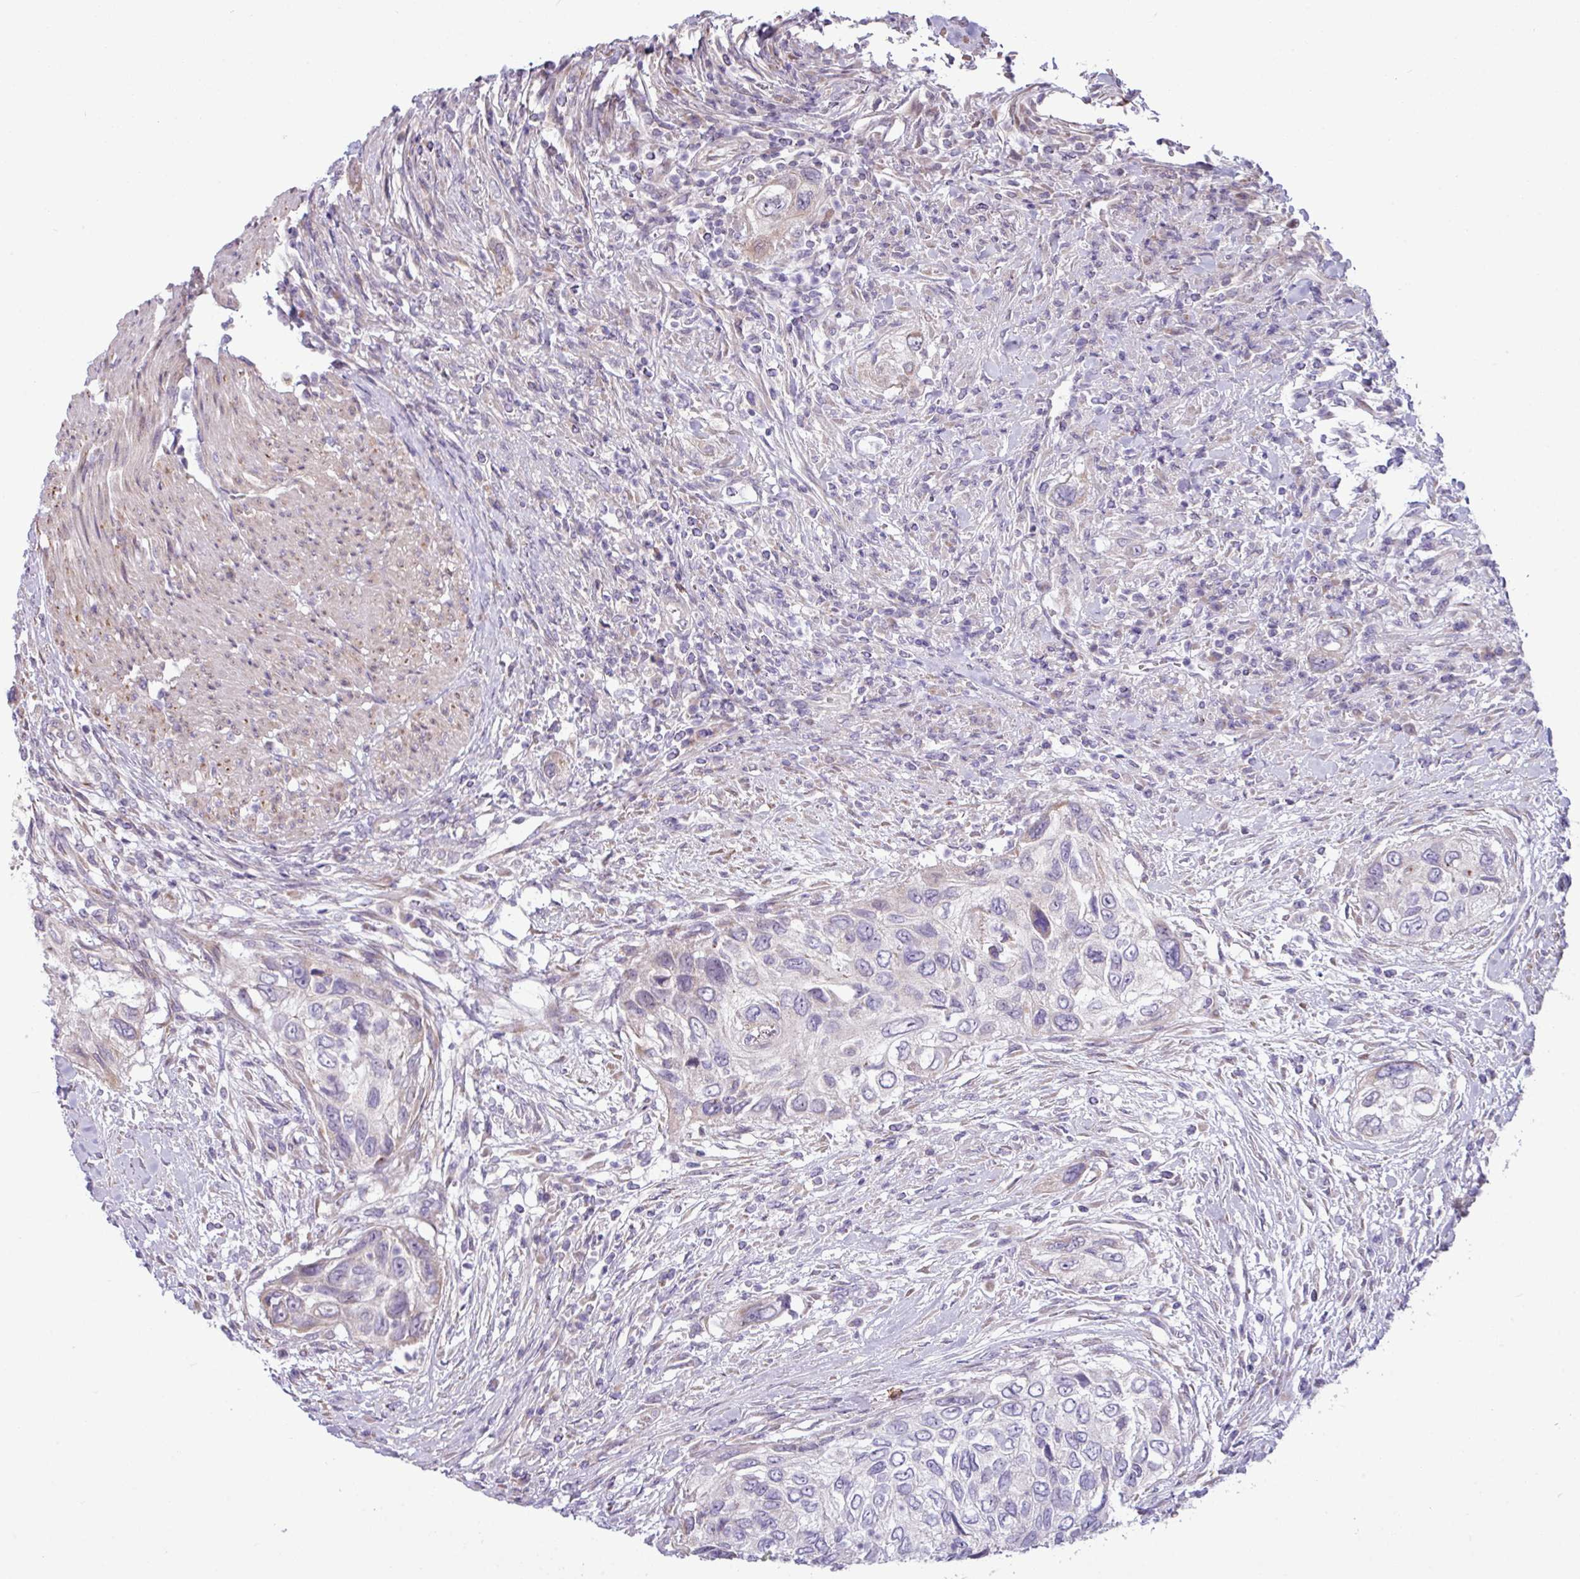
{"staining": {"intensity": "negative", "quantity": "none", "location": "none"}, "tissue": "urothelial cancer", "cell_type": "Tumor cells", "image_type": "cancer", "snomed": [{"axis": "morphology", "description": "Urothelial carcinoma, High grade"}, {"axis": "topography", "description": "Urinary bladder"}], "caption": "IHC of high-grade urothelial carcinoma exhibits no positivity in tumor cells.", "gene": "IRGC", "patient": {"sex": "female", "age": 60}}